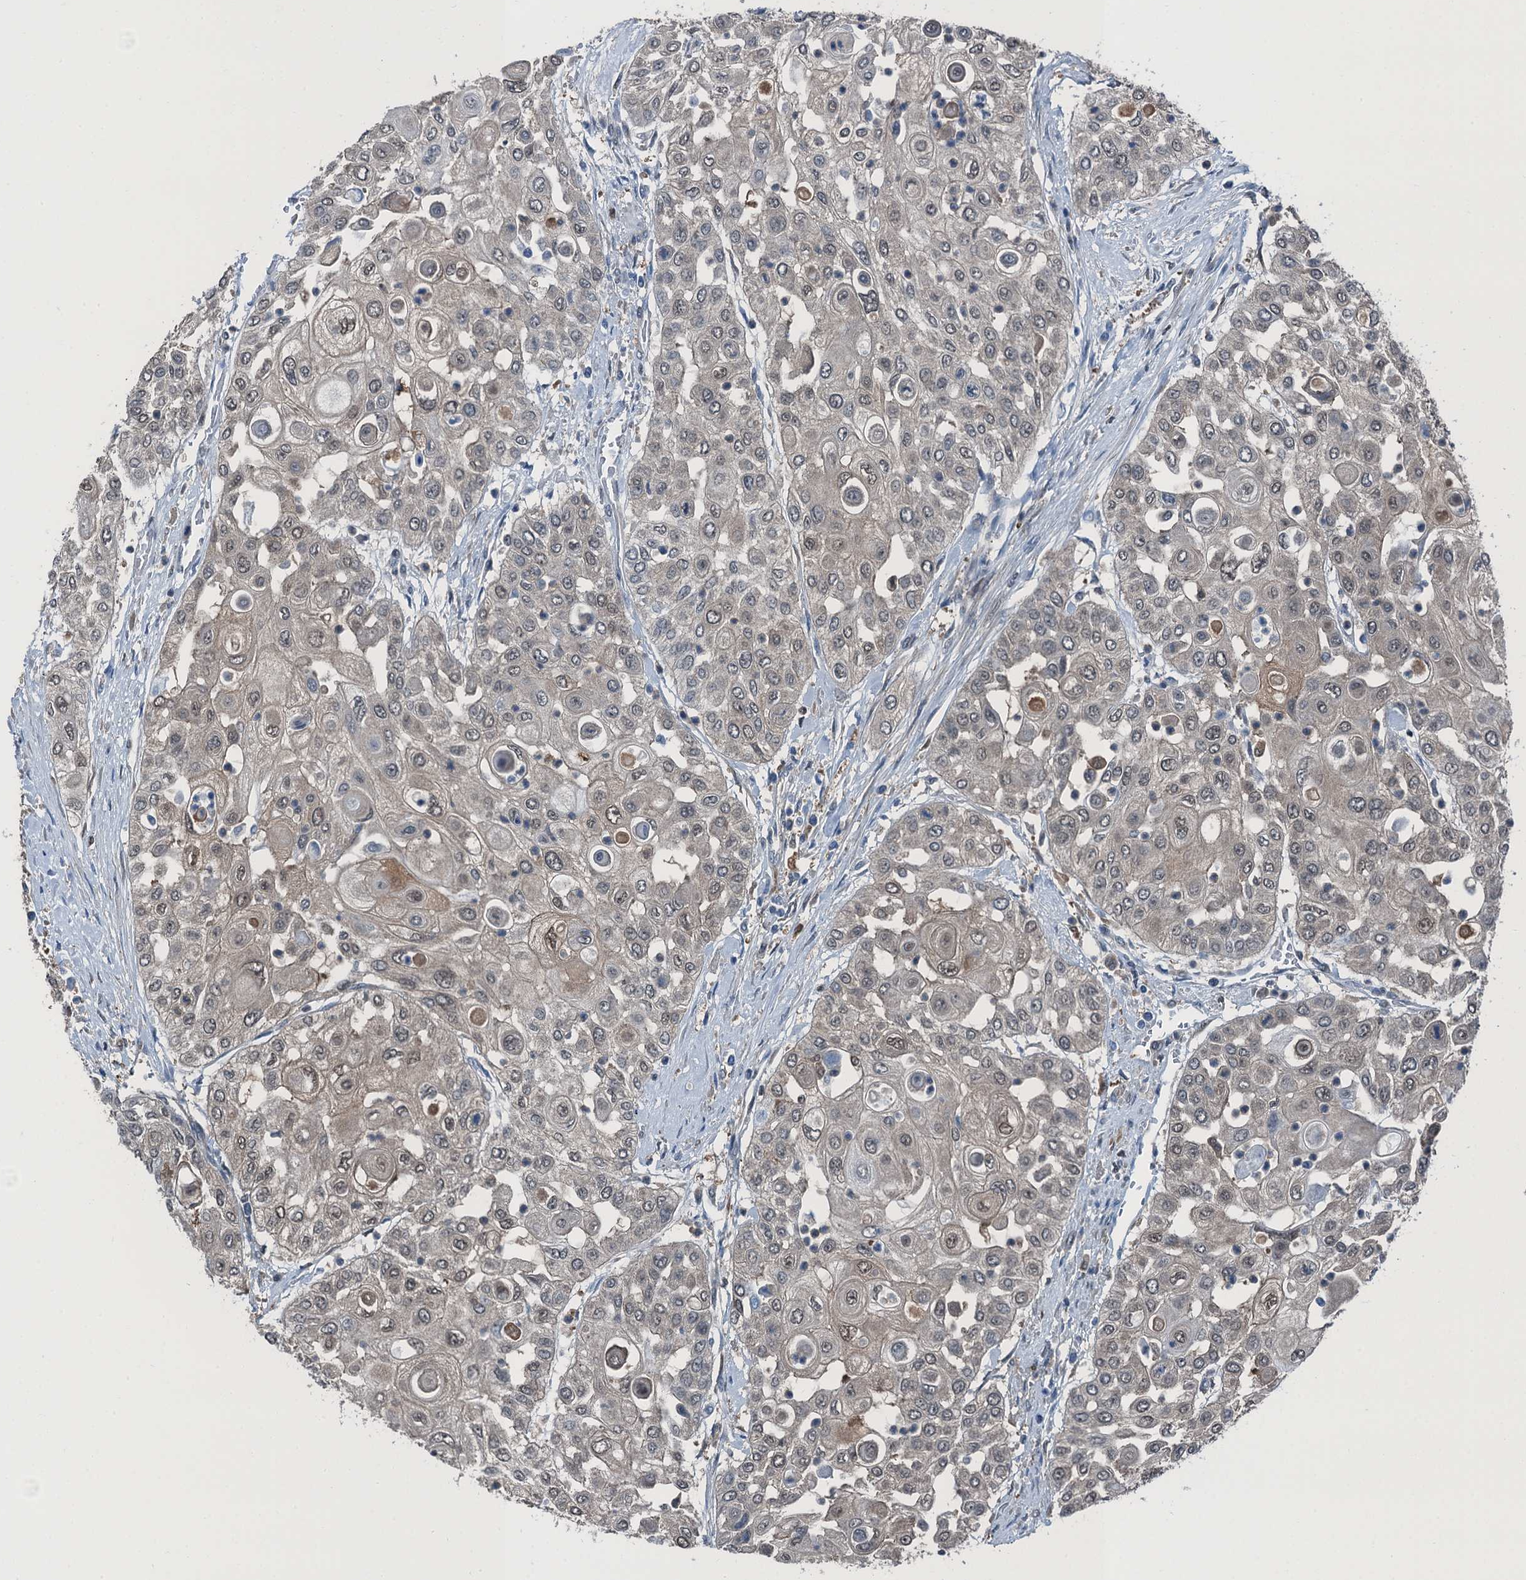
{"staining": {"intensity": "weak", "quantity": "<25%", "location": "cytoplasmic/membranous,nuclear"}, "tissue": "urothelial cancer", "cell_type": "Tumor cells", "image_type": "cancer", "snomed": [{"axis": "morphology", "description": "Urothelial carcinoma, High grade"}, {"axis": "topography", "description": "Urinary bladder"}], "caption": "High magnification brightfield microscopy of urothelial cancer stained with DAB (3,3'-diaminobenzidine) (brown) and counterstained with hematoxylin (blue): tumor cells show no significant positivity.", "gene": "RNH1", "patient": {"sex": "female", "age": 79}}